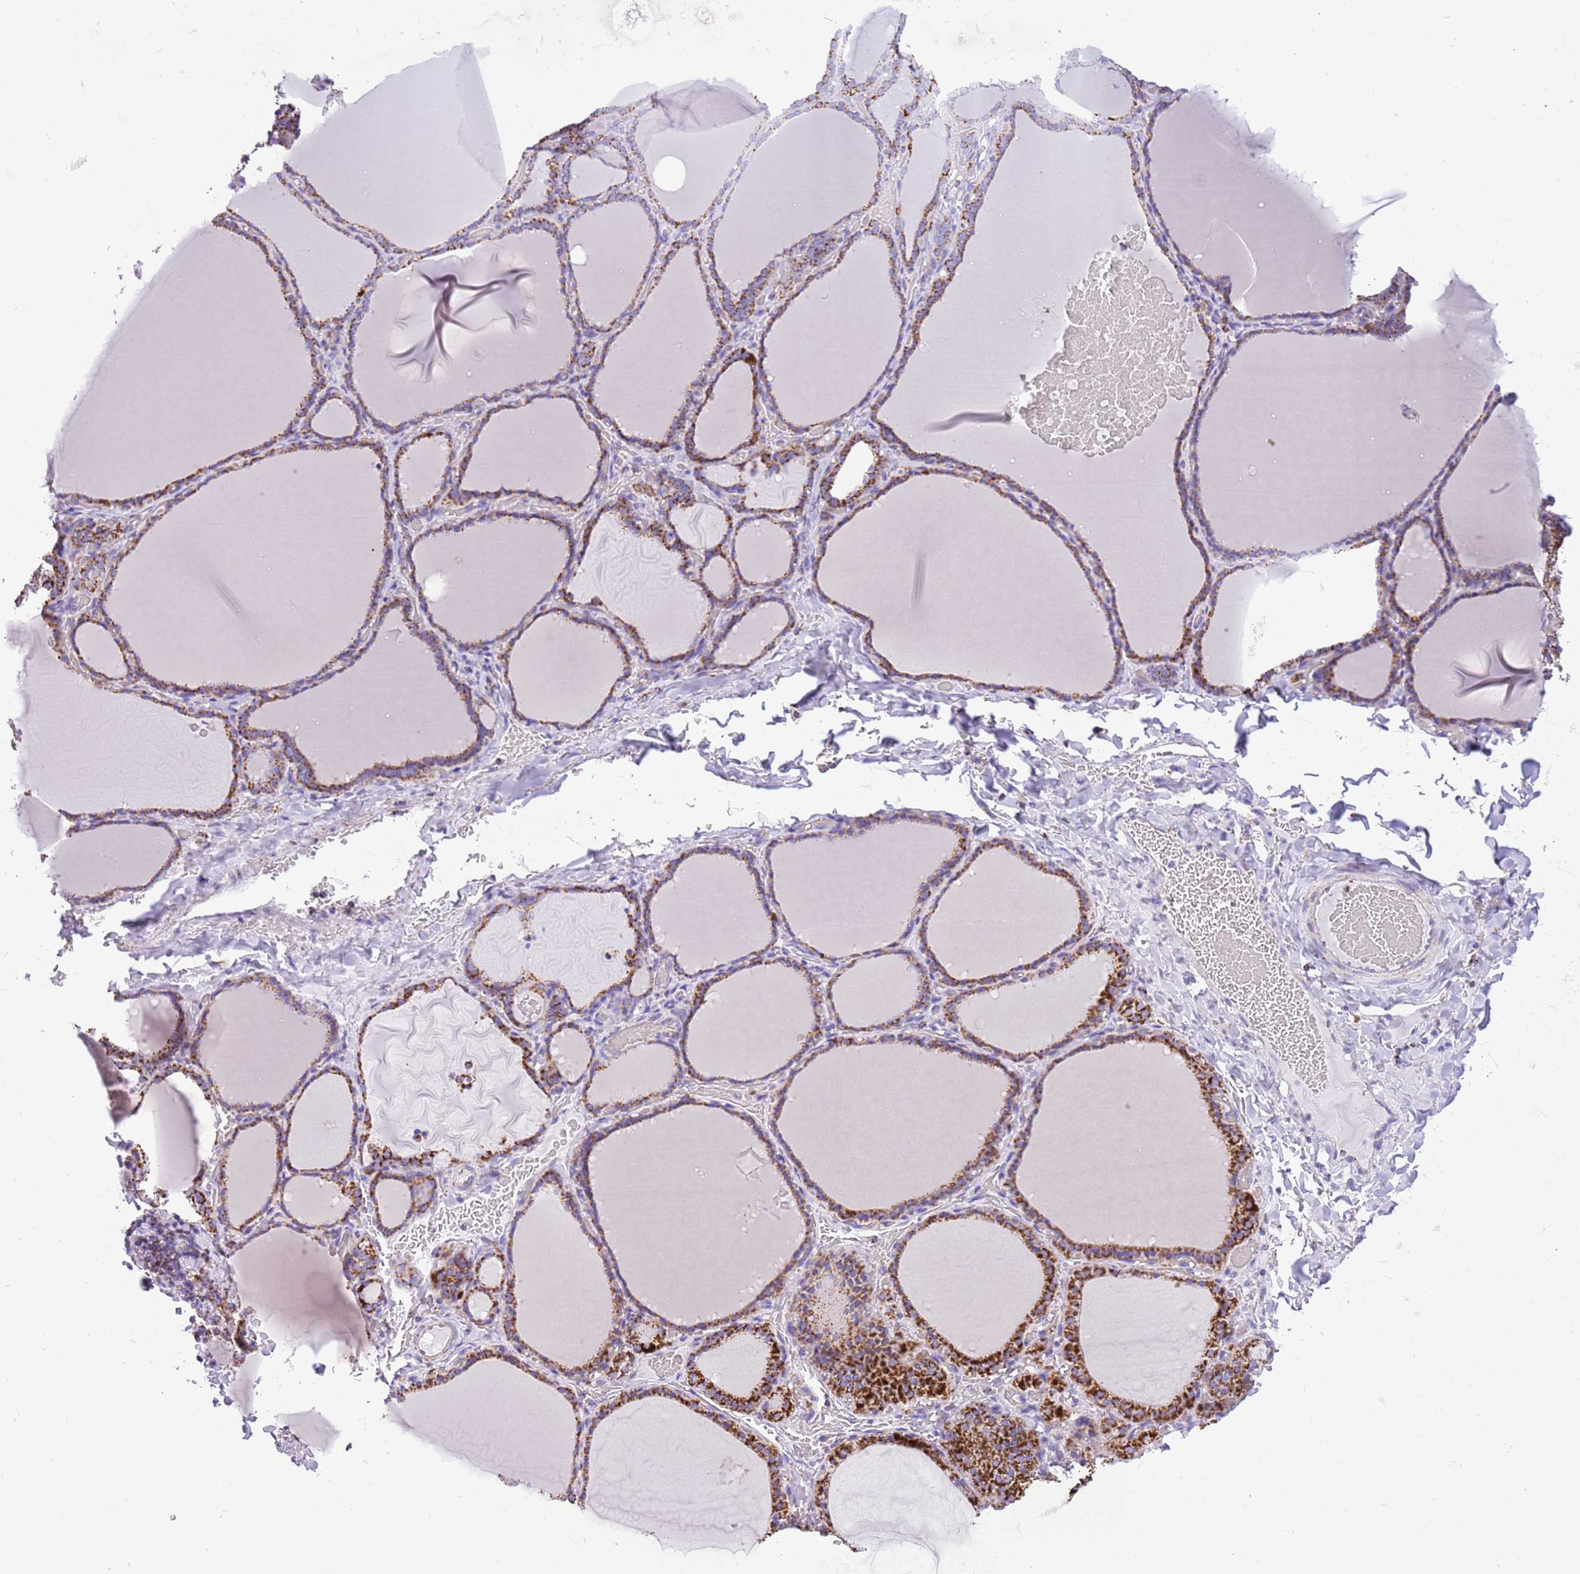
{"staining": {"intensity": "strong", "quantity": ">75%", "location": "cytoplasmic/membranous"}, "tissue": "thyroid gland", "cell_type": "Glandular cells", "image_type": "normal", "snomed": [{"axis": "morphology", "description": "Normal tissue, NOS"}, {"axis": "topography", "description": "Thyroid gland"}], "caption": "Thyroid gland stained for a protein (brown) exhibits strong cytoplasmic/membranous positive positivity in about >75% of glandular cells.", "gene": "SUCLG2", "patient": {"sex": "female", "age": 39}}